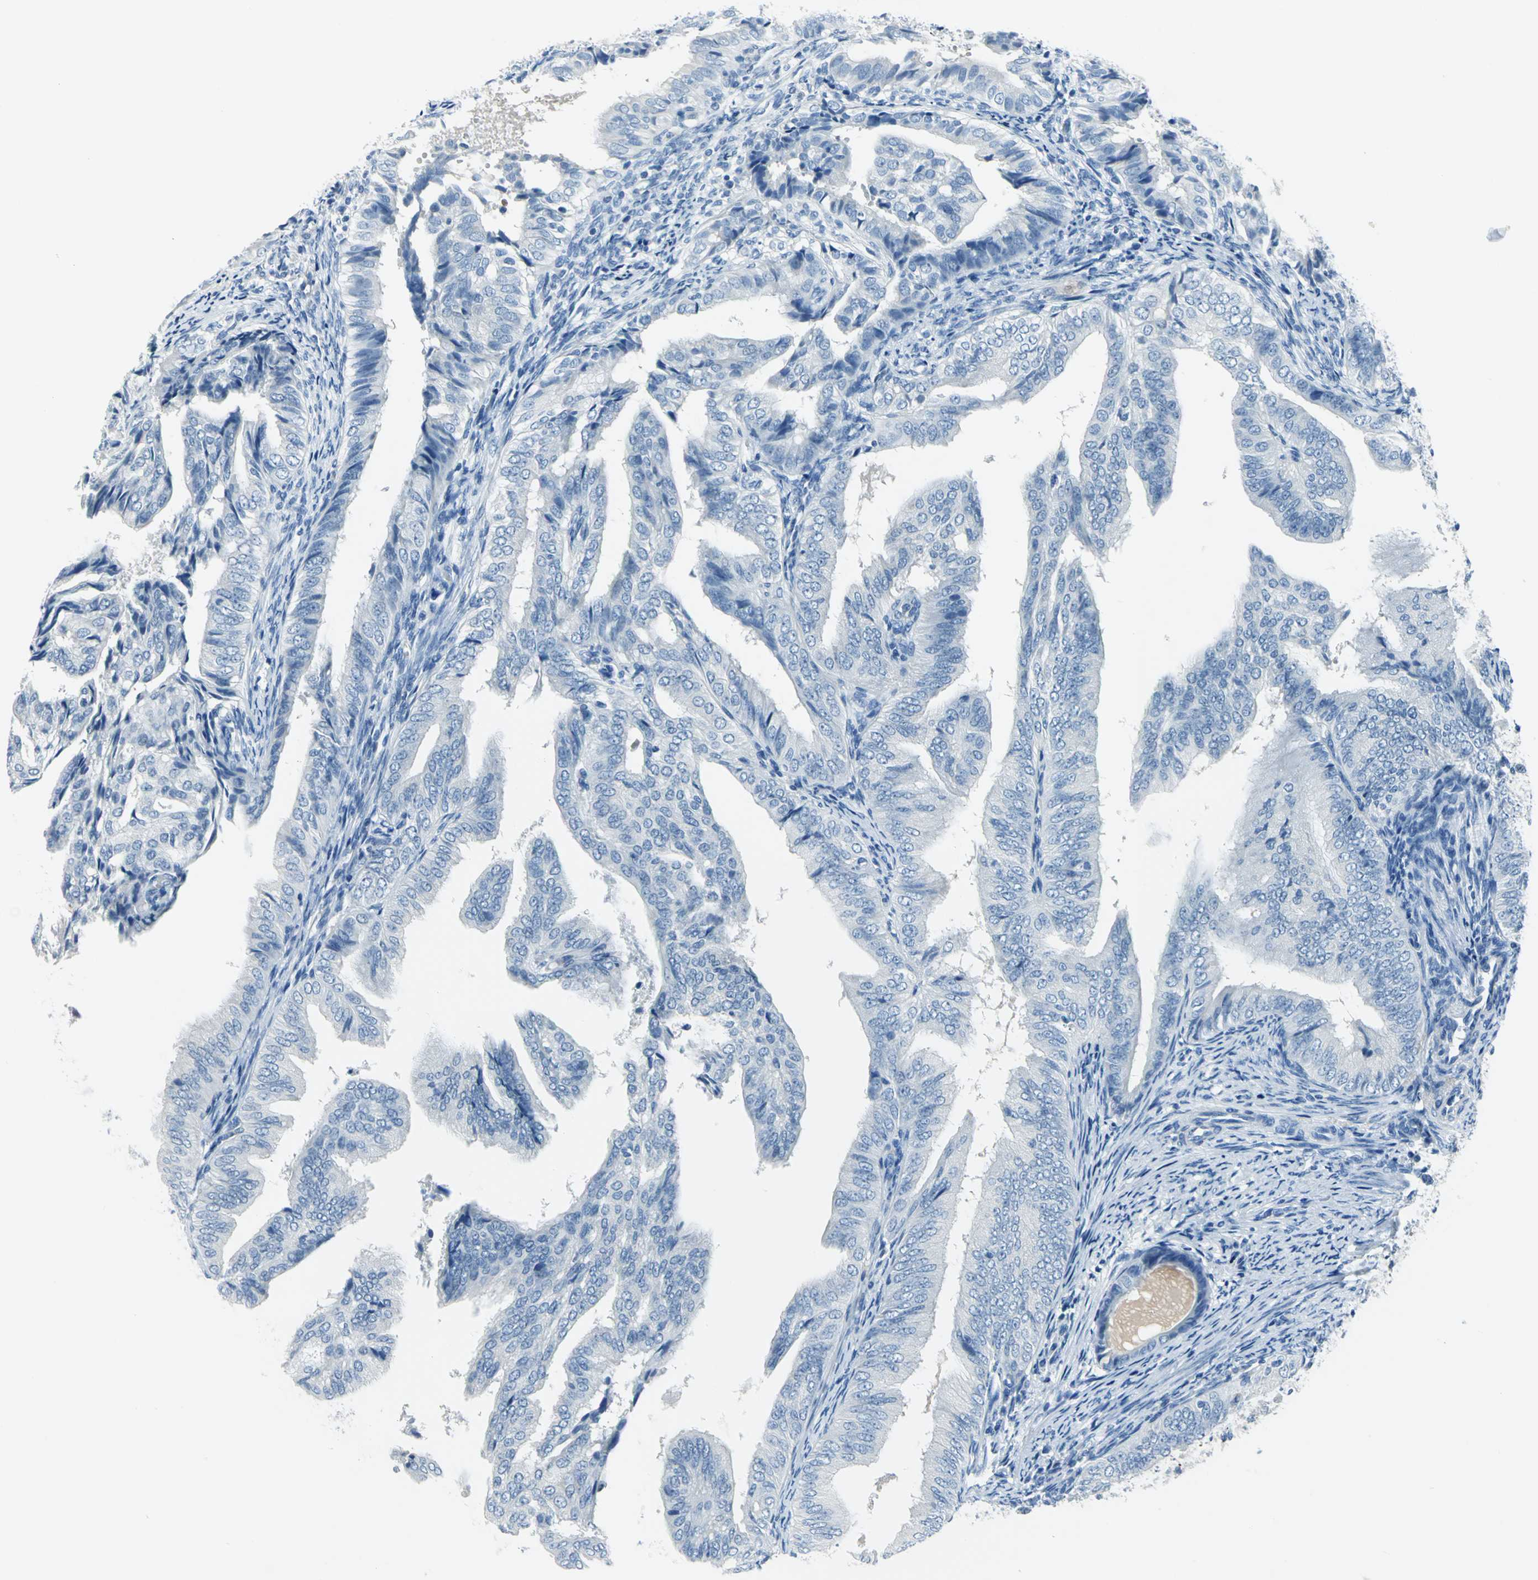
{"staining": {"intensity": "negative", "quantity": "none", "location": "none"}, "tissue": "endometrial cancer", "cell_type": "Tumor cells", "image_type": "cancer", "snomed": [{"axis": "morphology", "description": "Adenocarcinoma, NOS"}, {"axis": "topography", "description": "Endometrium"}], "caption": "An immunohistochemistry histopathology image of endometrial cancer (adenocarcinoma) is shown. There is no staining in tumor cells of endometrial cancer (adenocarcinoma).", "gene": "PKLR", "patient": {"sex": "female", "age": 58}}